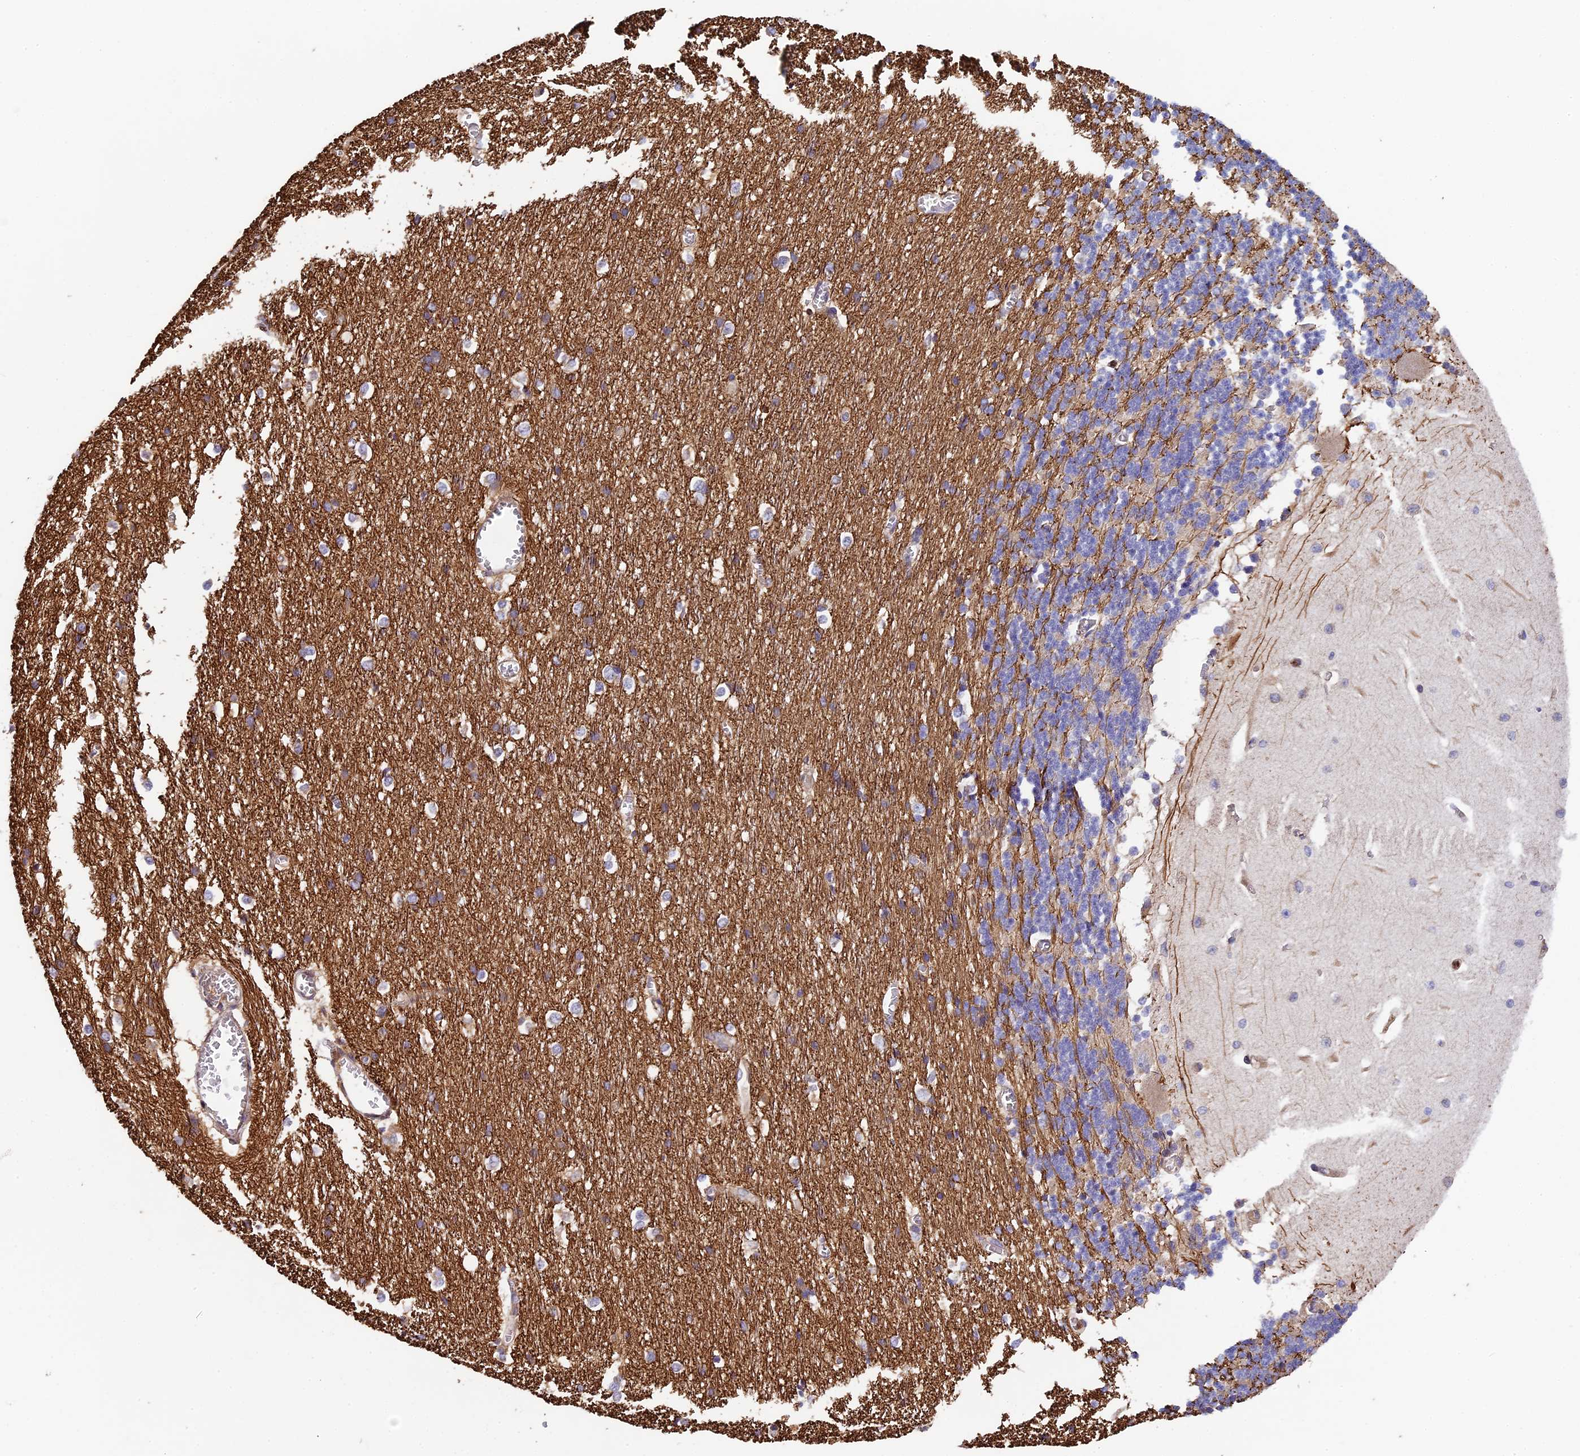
{"staining": {"intensity": "negative", "quantity": "none", "location": "none"}, "tissue": "cerebellum", "cell_type": "Cells in granular layer", "image_type": "normal", "snomed": [{"axis": "morphology", "description": "Normal tissue, NOS"}, {"axis": "topography", "description": "Cerebellum"}], "caption": "Protein analysis of unremarkable cerebellum demonstrates no significant positivity in cells in granular layer.", "gene": "CCDC153", "patient": {"sex": "male", "age": 37}}